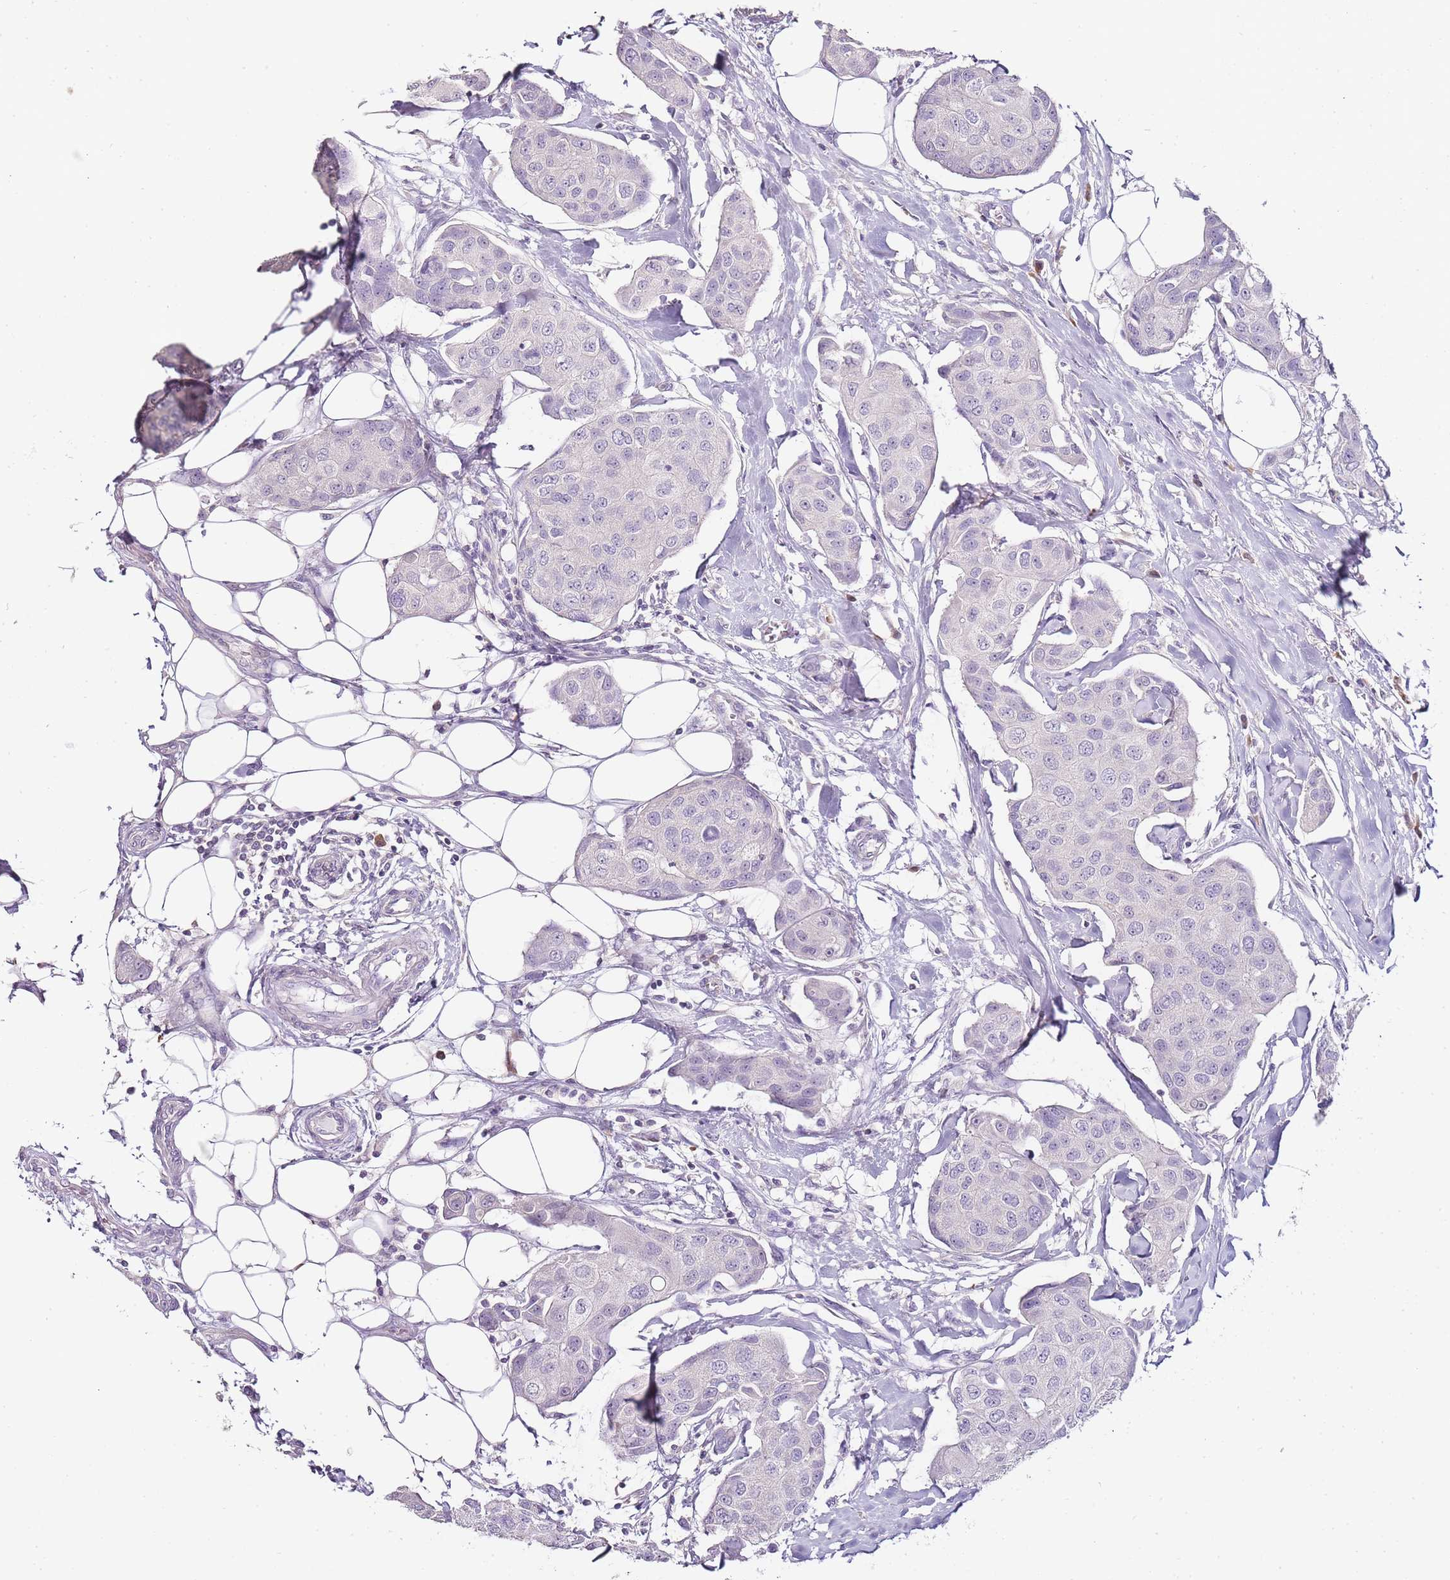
{"staining": {"intensity": "negative", "quantity": "none", "location": "none"}, "tissue": "breast cancer", "cell_type": "Tumor cells", "image_type": "cancer", "snomed": [{"axis": "morphology", "description": "Duct carcinoma"}, {"axis": "topography", "description": "Breast"}, {"axis": "topography", "description": "Lymph node"}], "caption": "This is an IHC photomicrograph of human breast cancer (infiltrating ductal carcinoma). There is no staining in tumor cells.", "gene": "ZBP1", "patient": {"sex": "female", "age": 80}}